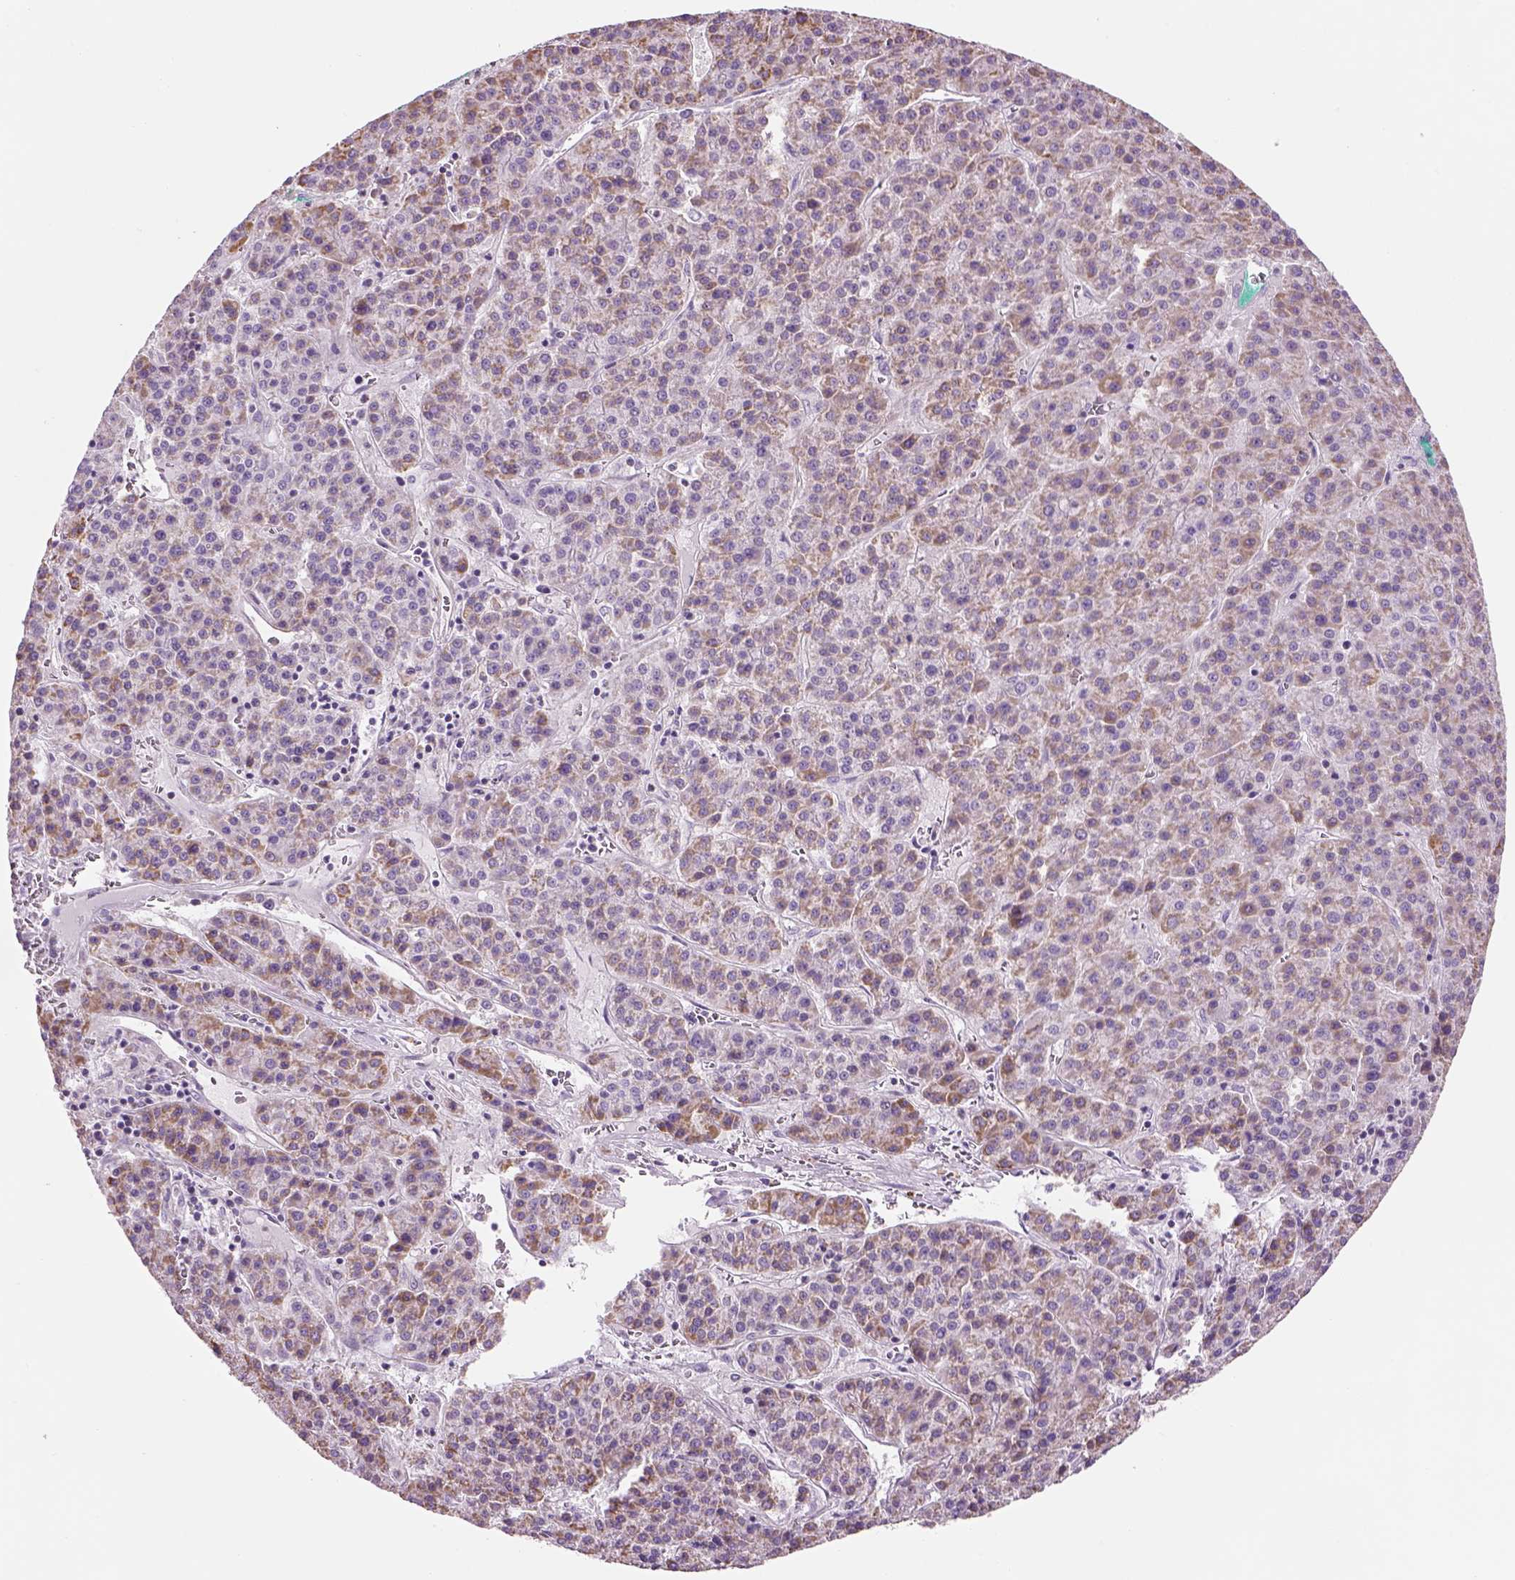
{"staining": {"intensity": "weak", "quantity": "25%-75%", "location": "cytoplasmic/membranous"}, "tissue": "liver cancer", "cell_type": "Tumor cells", "image_type": "cancer", "snomed": [{"axis": "morphology", "description": "Carcinoma, Hepatocellular, NOS"}, {"axis": "topography", "description": "Liver"}], "caption": "A brown stain highlights weak cytoplasmic/membranous positivity of a protein in human hepatocellular carcinoma (liver) tumor cells.", "gene": "IFT52", "patient": {"sex": "female", "age": 58}}